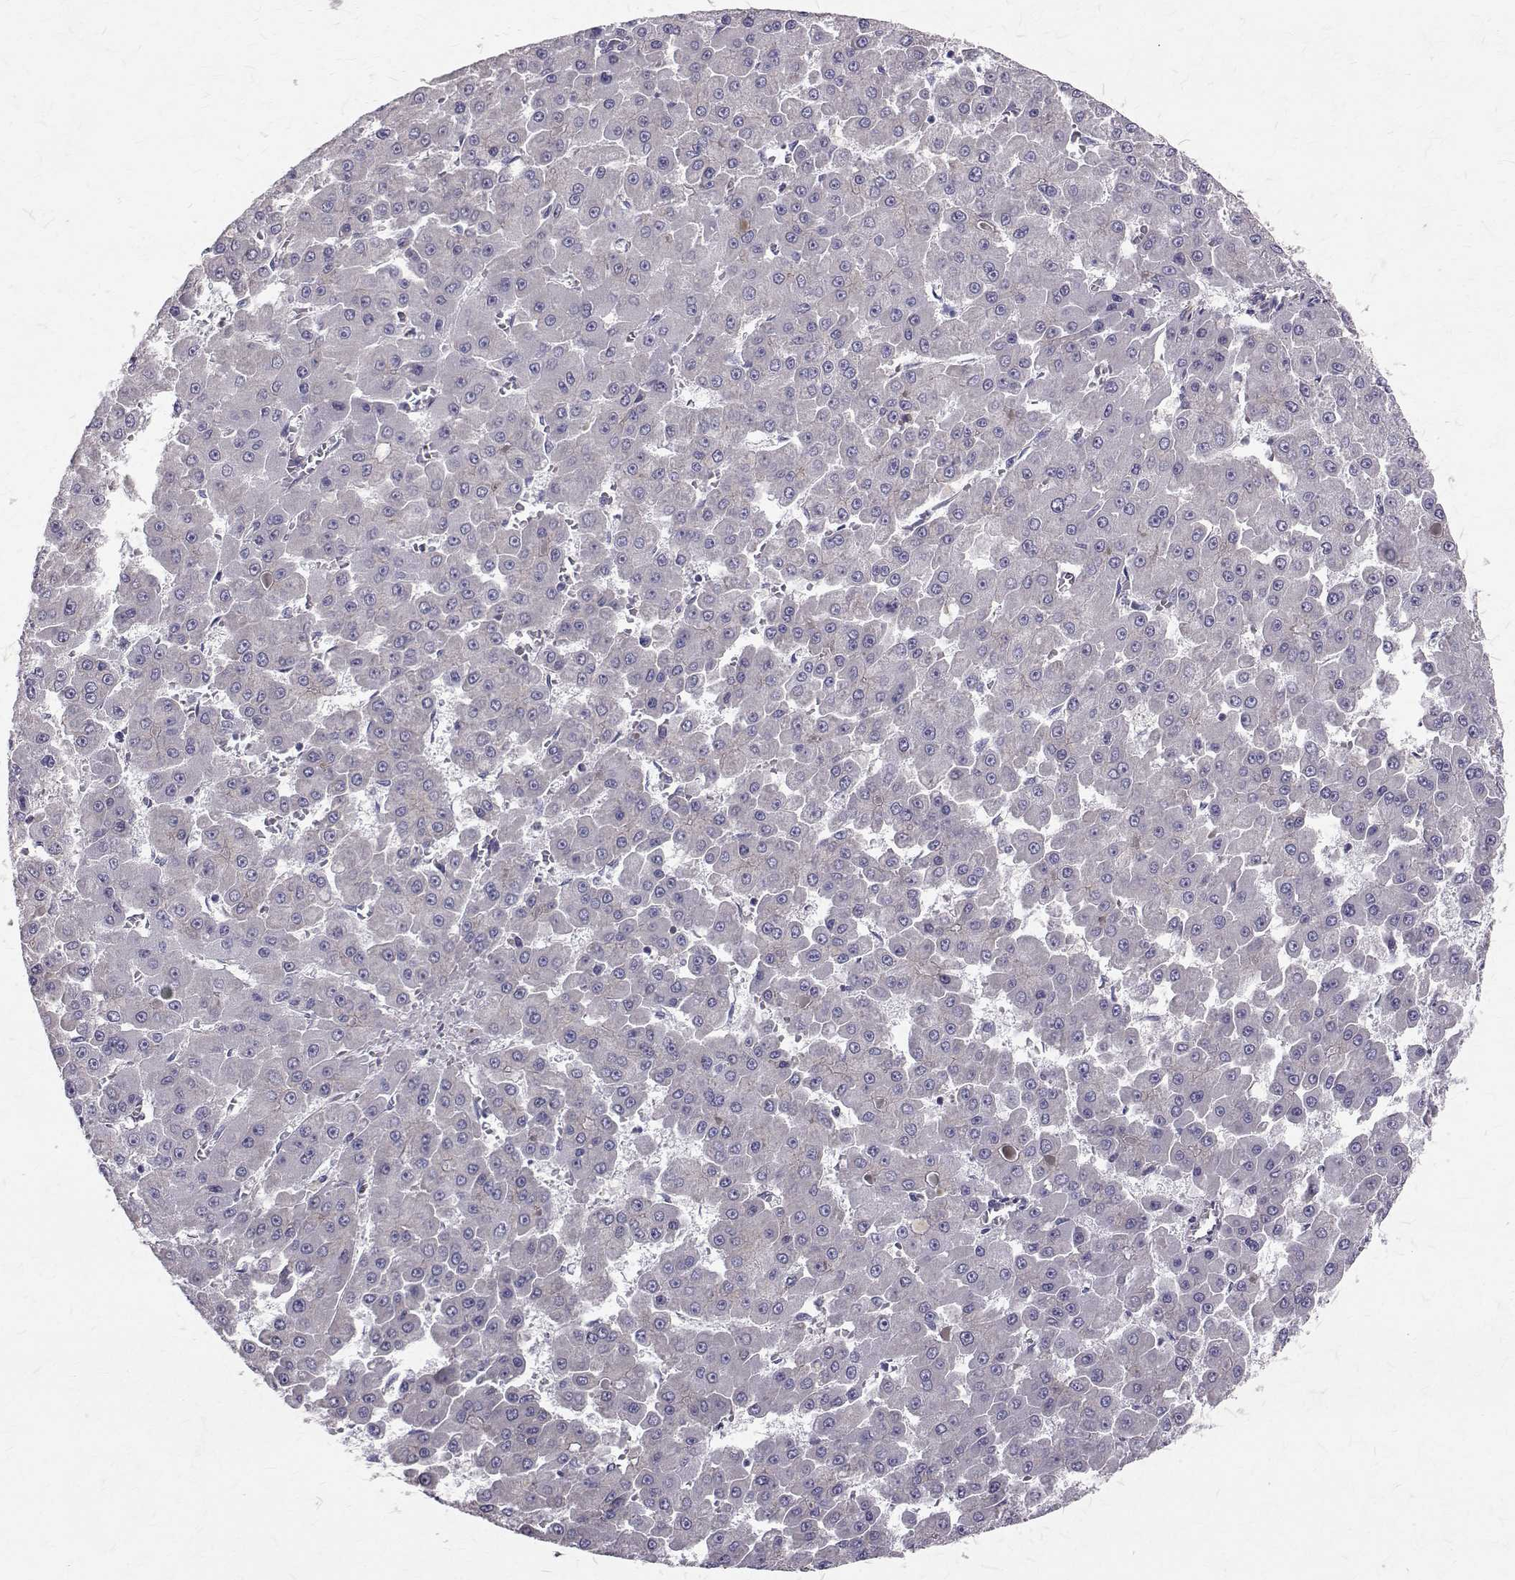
{"staining": {"intensity": "negative", "quantity": "none", "location": "none"}, "tissue": "liver cancer", "cell_type": "Tumor cells", "image_type": "cancer", "snomed": [{"axis": "morphology", "description": "Carcinoma, Hepatocellular, NOS"}, {"axis": "topography", "description": "Liver"}], "caption": "Immunohistochemistry histopathology image of neoplastic tissue: human liver hepatocellular carcinoma stained with DAB (3,3'-diaminobenzidine) exhibits no significant protein positivity in tumor cells.", "gene": "ARFGAP1", "patient": {"sex": "male", "age": 78}}